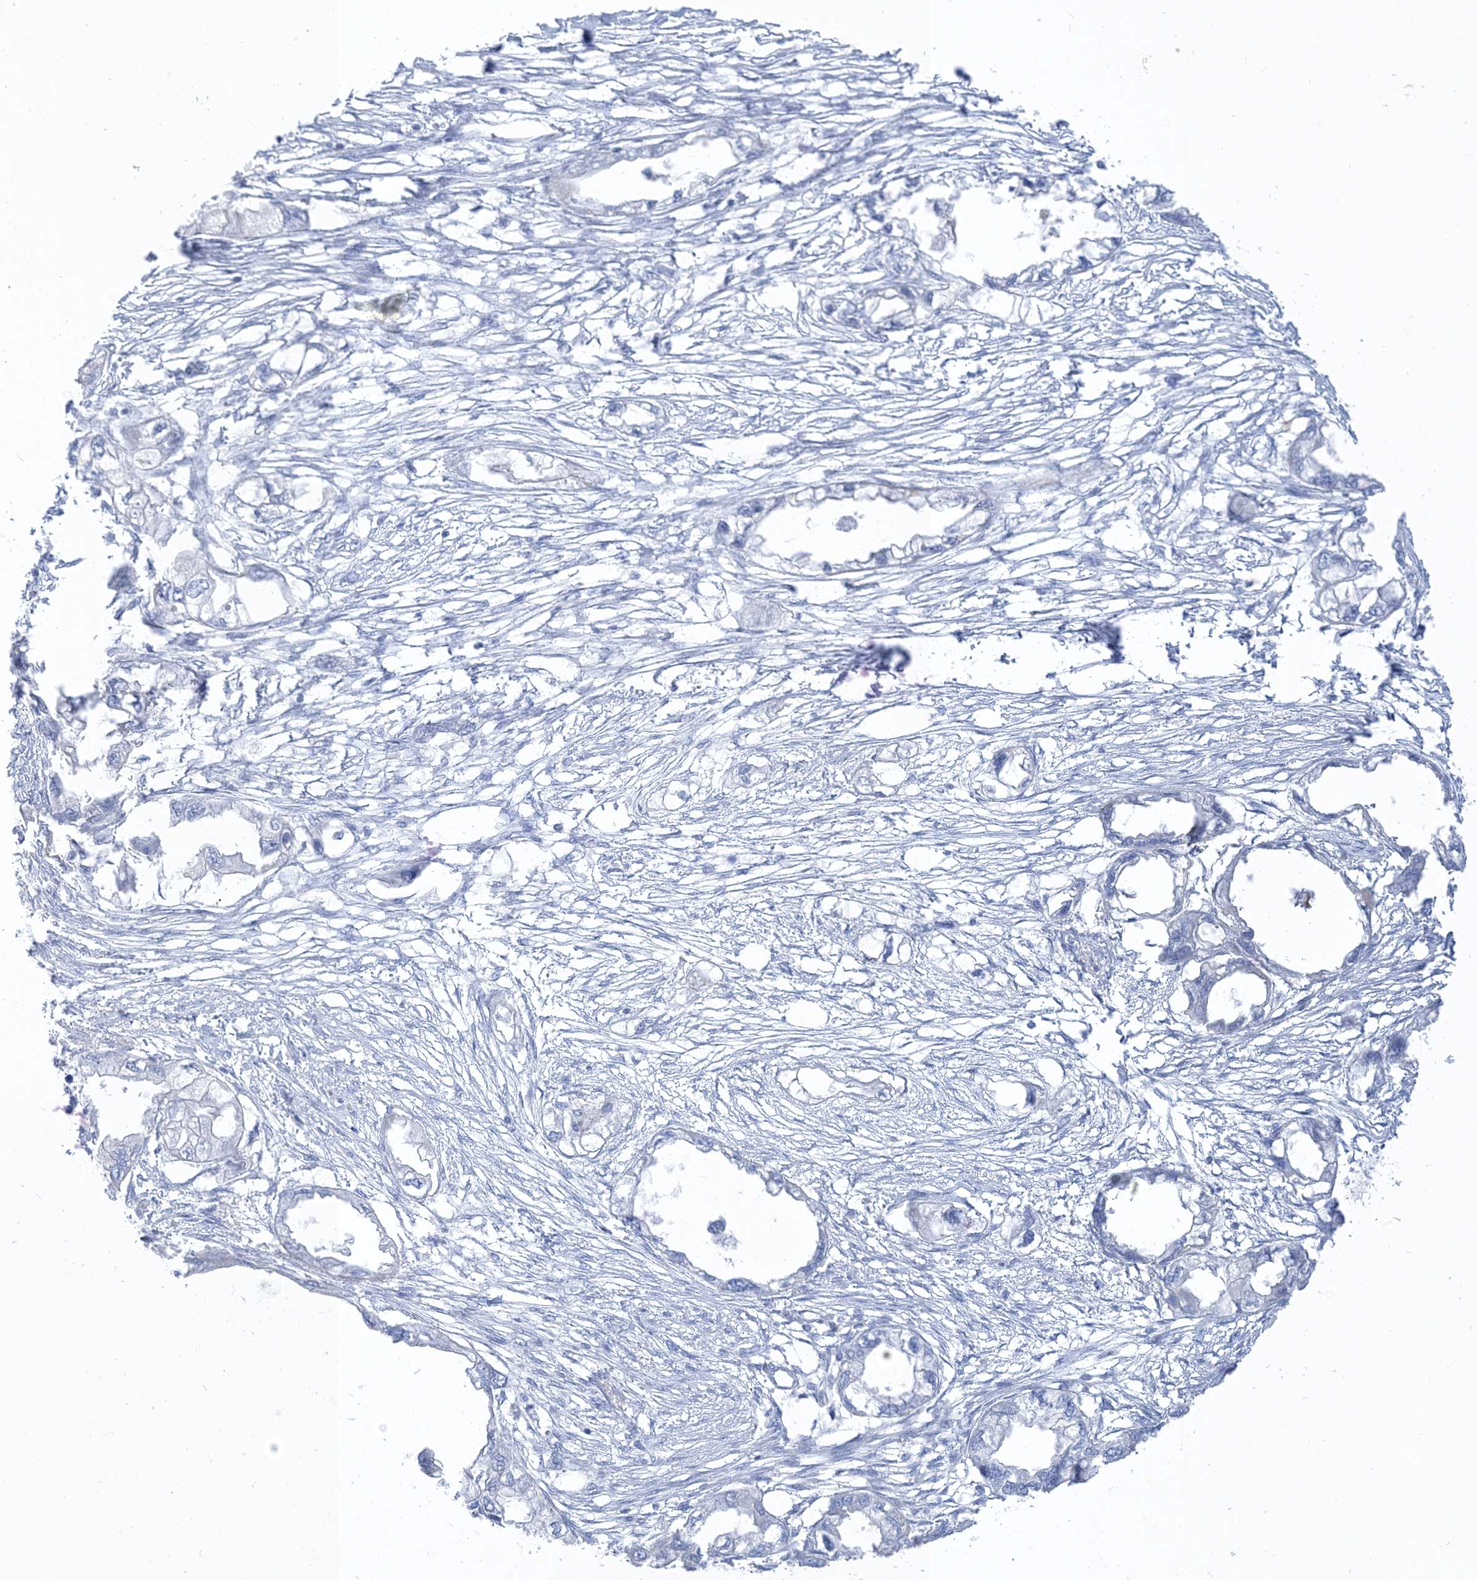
{"staining": {"intensity": "negative", "quantity": "none", "location": "none"}, "tissue": "endometrial cancer", "cell_type": "Tumor cells", "image_type": "cancer", "snomed": [{"axis": "morphology", "description": "Adenocarcinoma, NOS"}, {"axis": "morphology", "description": "Adenocarcinoma, metastatic, NOS"}, {"axis": "topography", "description": "Adipose tissue"}, {"axis": "topography", "description": "Endometrium"}], "caption": "This micrograph is of endometrial cancer (adenocarcinoma) stained with IHC to label a protein in brown with the nuclei are counter-stained blue. There is no expression in tumor cells.", "gene": "XIRP2", "patient": {"sex": "female", "age": 67}}